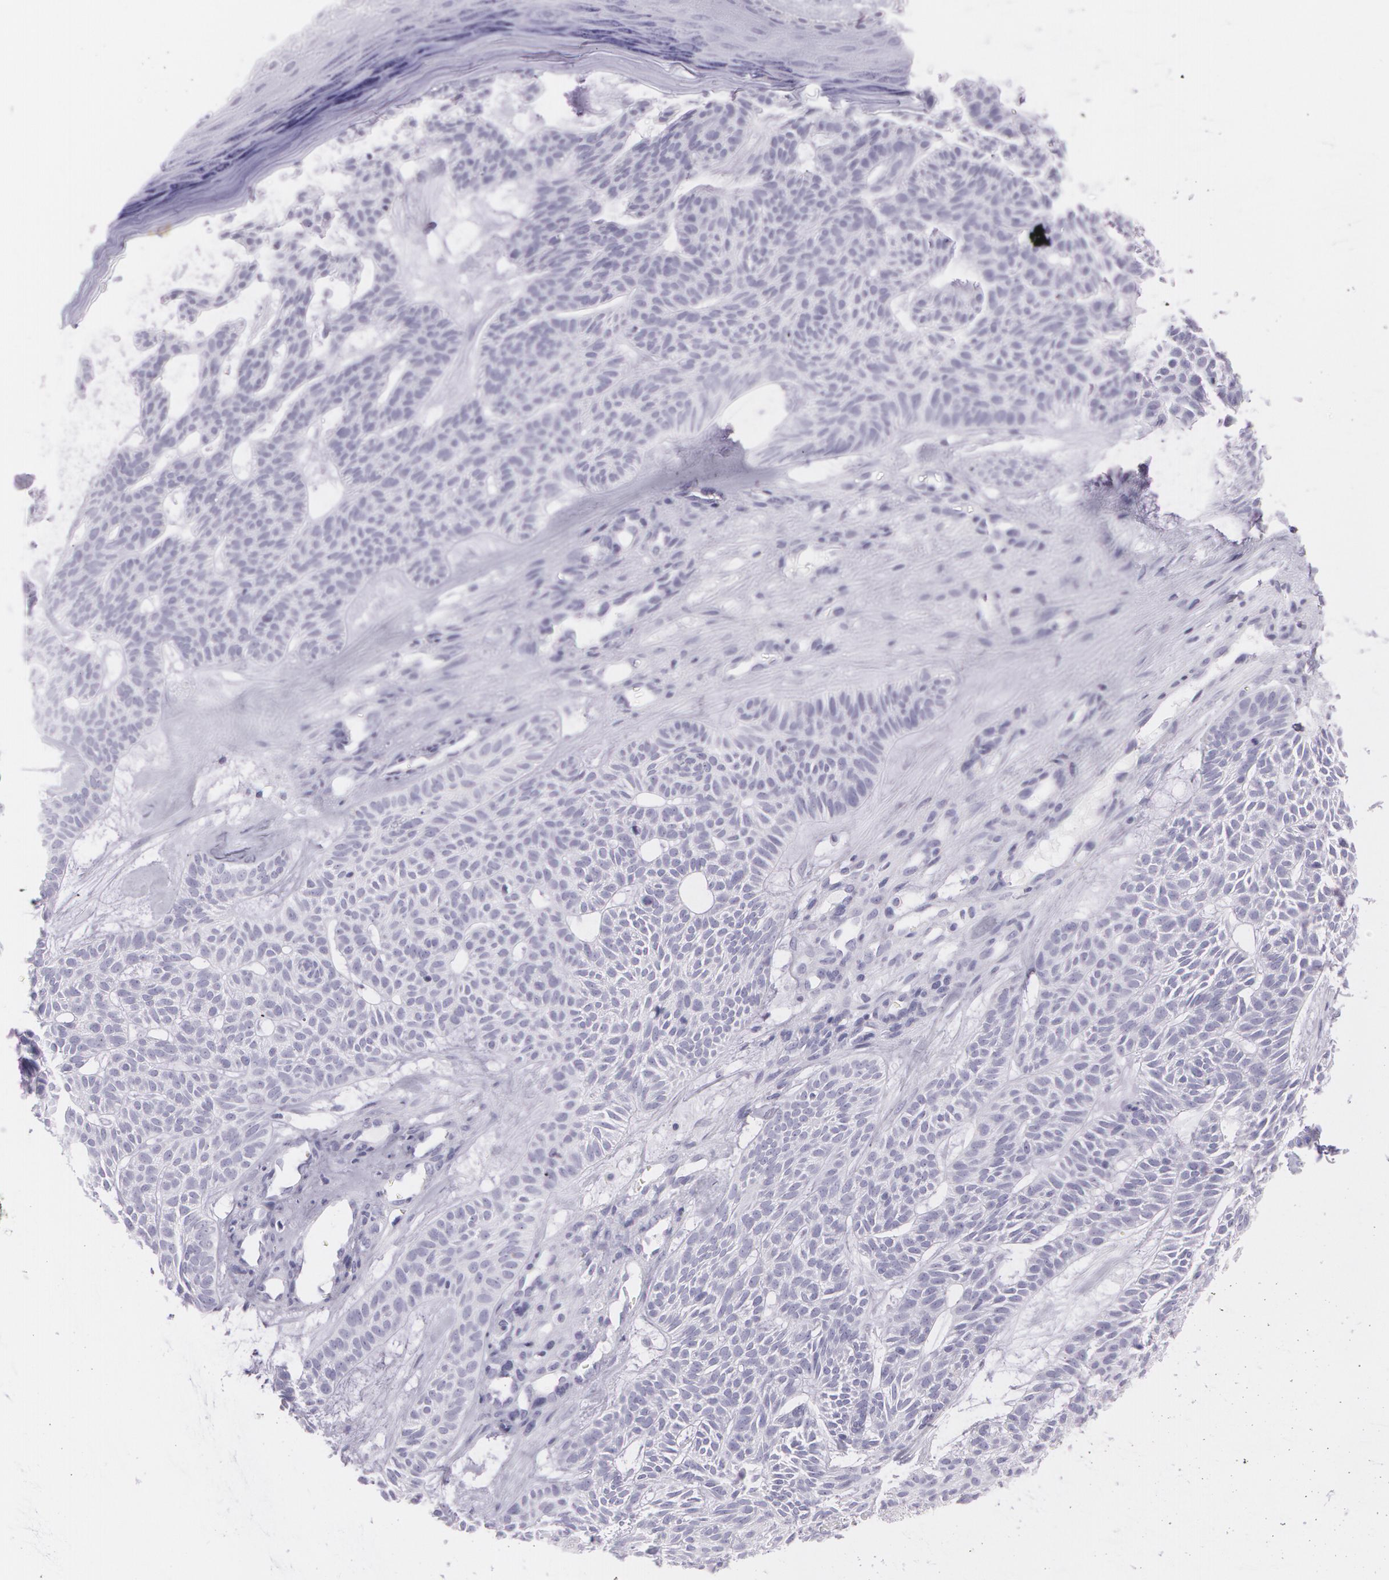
{"staining": {"intensity": "negative", "quantity": "none", "location": "none"}, "tissue": "skin cancer", "cell_type": "Tumor cells", "image_type": "cancer", "snomed": [{"axis": "morphology", "description": "Basal cell carcinoma"}, {"axis": "topography", "description": "Skin"}], "caption": "There is no significant expression in tumor cells of skin basal cell carcinoma. (DAB (3,3'-diaminobenzidine) immunohistochemistry with hematoxylin counter stain).", "gene": "SNCG", "patient": {"sex": "male", "age": 75}}